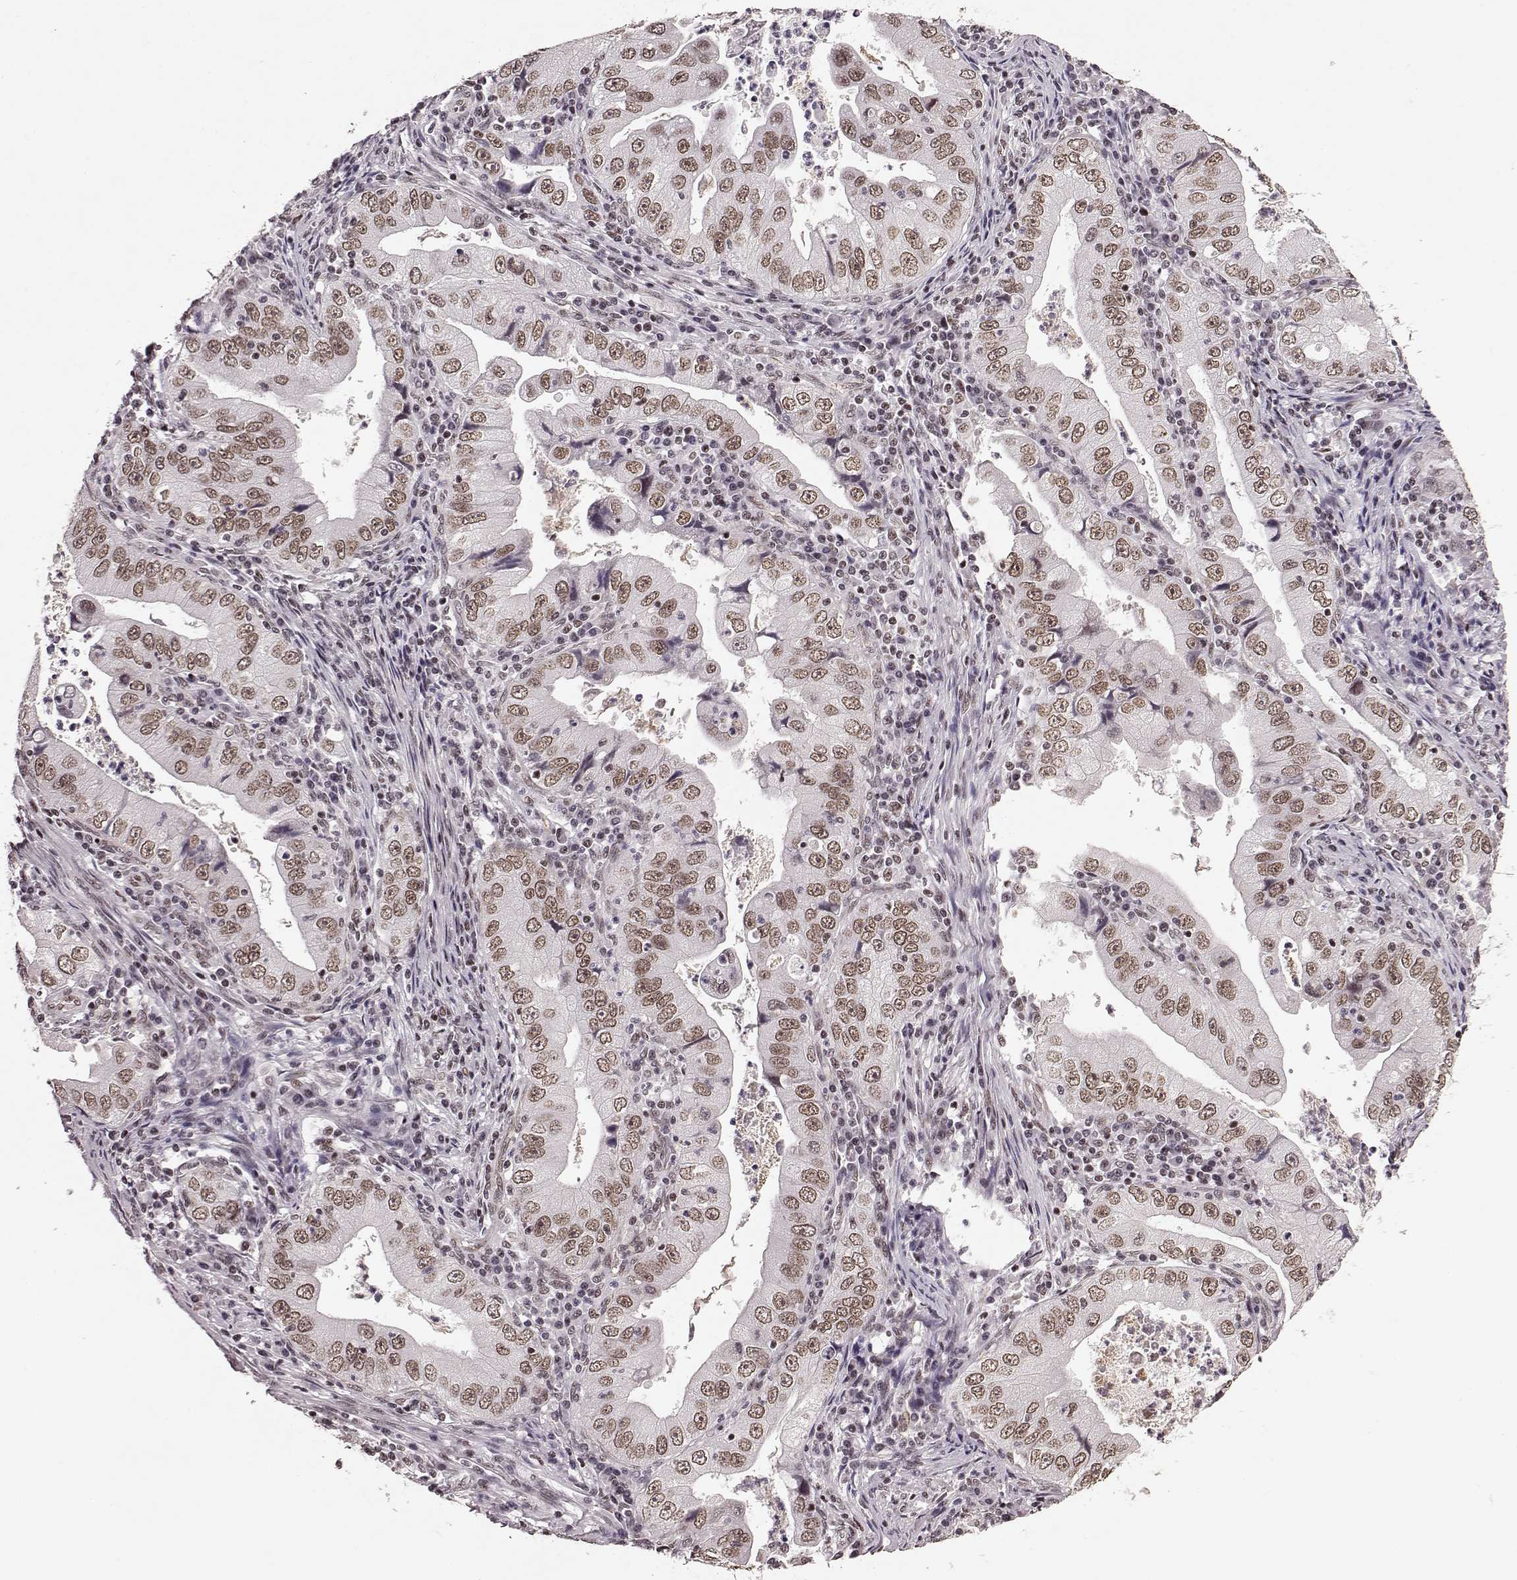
{"staining": {"intensity": "weak", "quantity": ">75%", "location": "nuclear"}, "tissue": "stomach cancer", "cell_type": "Tumor cells", "image_type": "cancer", "snomed": [{"axis": "morphology", "description": "Adenocarcinoma, NOS"}, {"axis": "topography", "description": "Stomach"}], "caption": "Stomach cancer stained with a brown dye displays weak nuclear positive positivity in approximately >75% of tumor cells.", "gene": "RRAGD", "patient": {"sex": "male", "age": 76}}